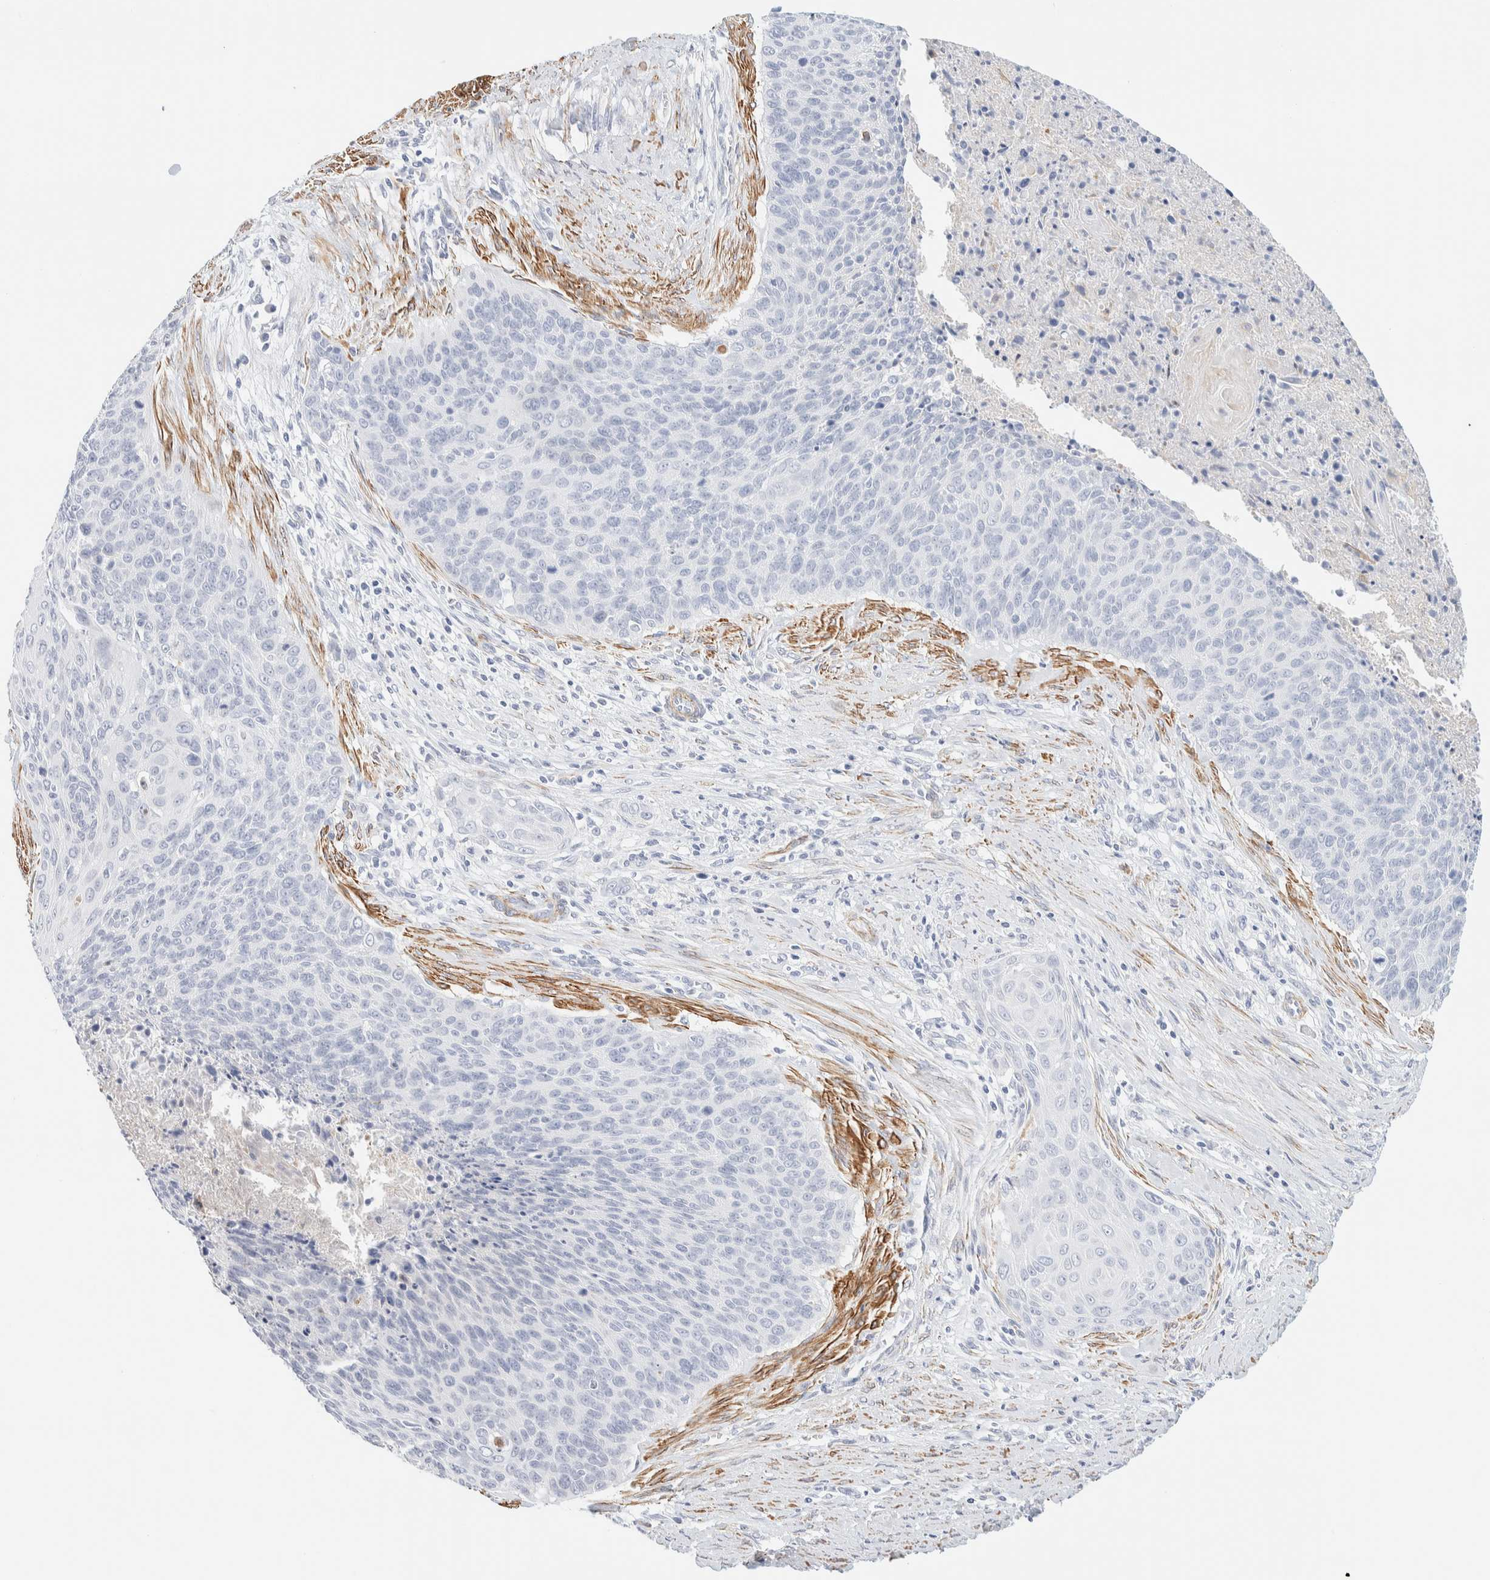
{"staining": {"intensity": "negative", "quantity": "none", "location": "none"}, "tissue": "cervical cancer", "cell_type": "Tumor cells", "image_type": "cancer", "snomed": [{"axis": "morphology", "description": "Squamous cell carcinoma, NOS"}, {"axis": "topography", "description": "Cervix"}], "caption": "Immunohistochemistry of human cervical squamous cell carcinoma displays no positivity in tumor cells.", "gene": "AFMID", "patient": {"sex": "female", "age": 55}}